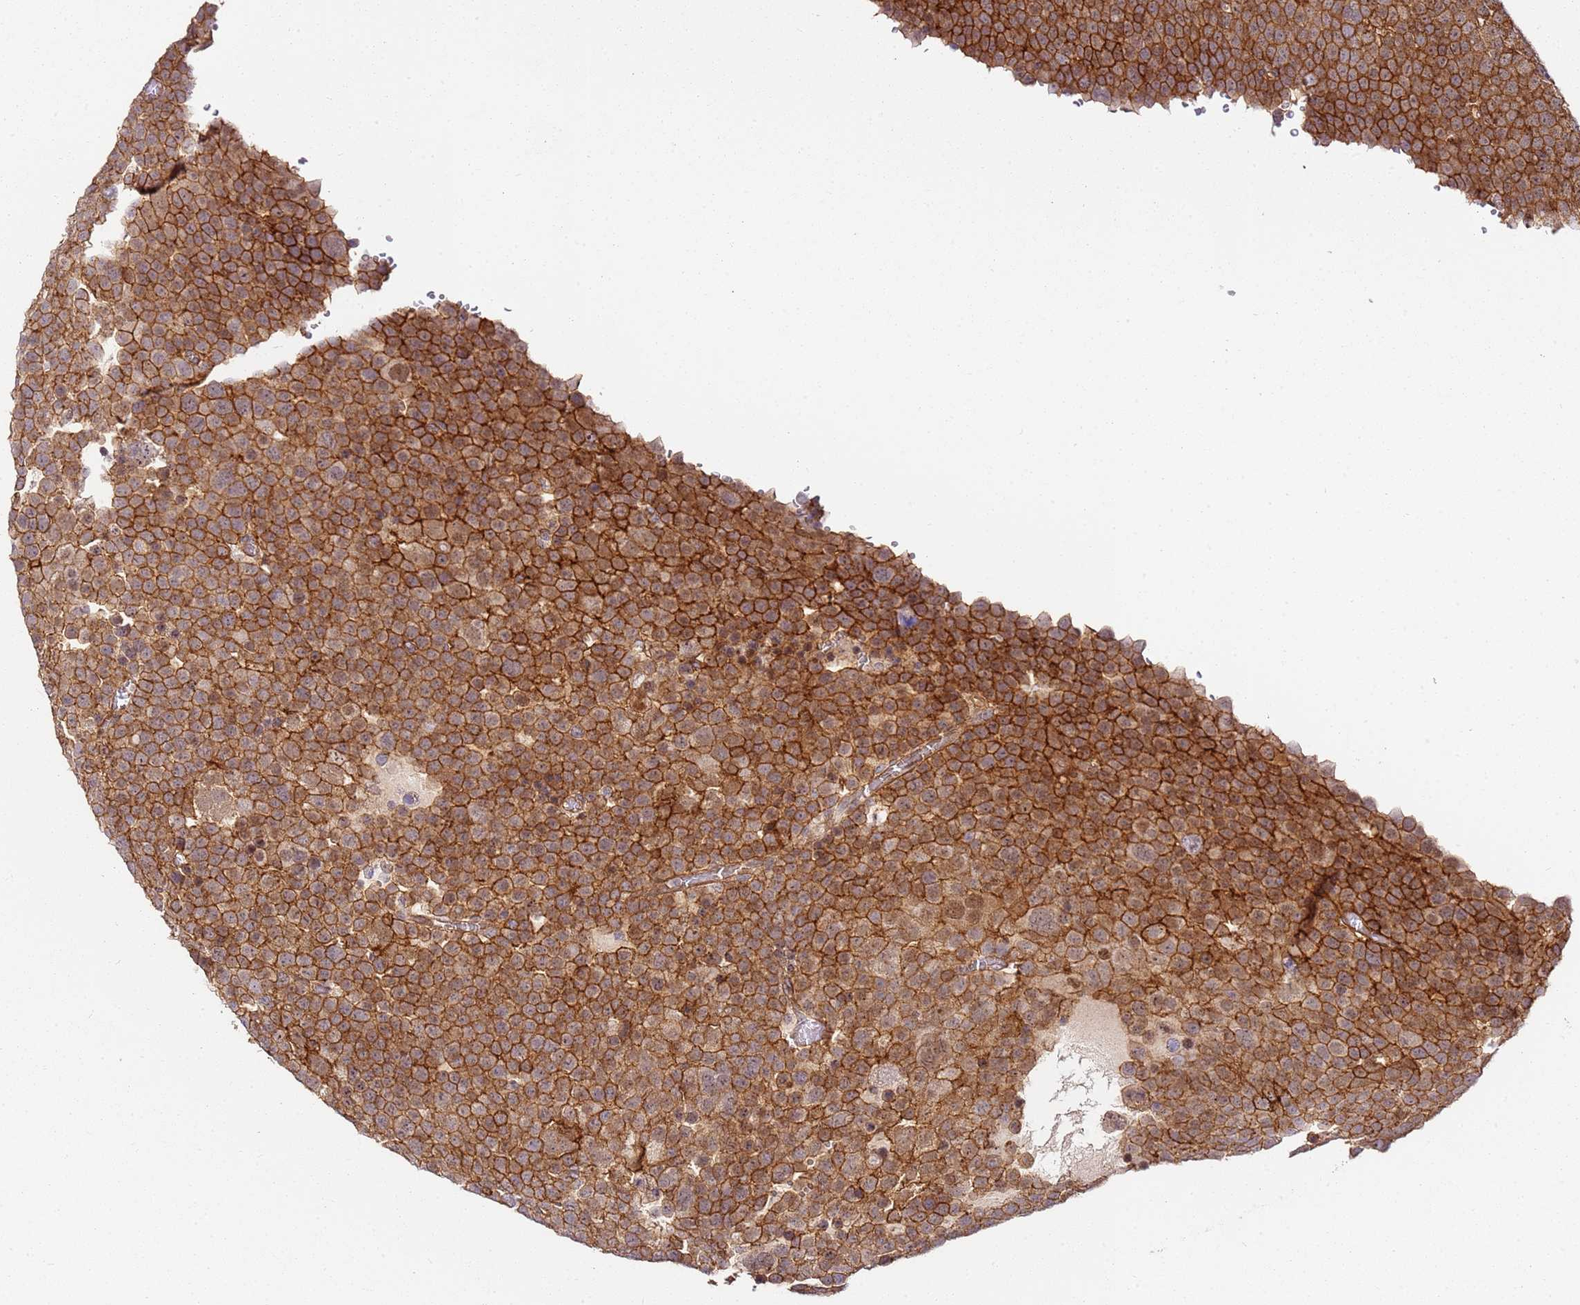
{"staining": {"intensity": "strong", "quantity": ">75%", "location": "cytoplasmic/membranous"}, "tissue": "testis cancer", "cell_type": "Tumor cells", "image_type": "cancer", "snomed": [{"axis": "morphology", "description": "Seminoma, NOS"}, {"axis": "topography", "description": "Testis"}], "caption": "DAB (3,3'-diaminobenzidine) immunohistochemical staining of human testis seminoma demonstrates strong cytoplasmic/membranous protein staining in about >75% of tumor cells.", "gene": "CCNYL1", "patient": {"sex": "male", "age": 71}}